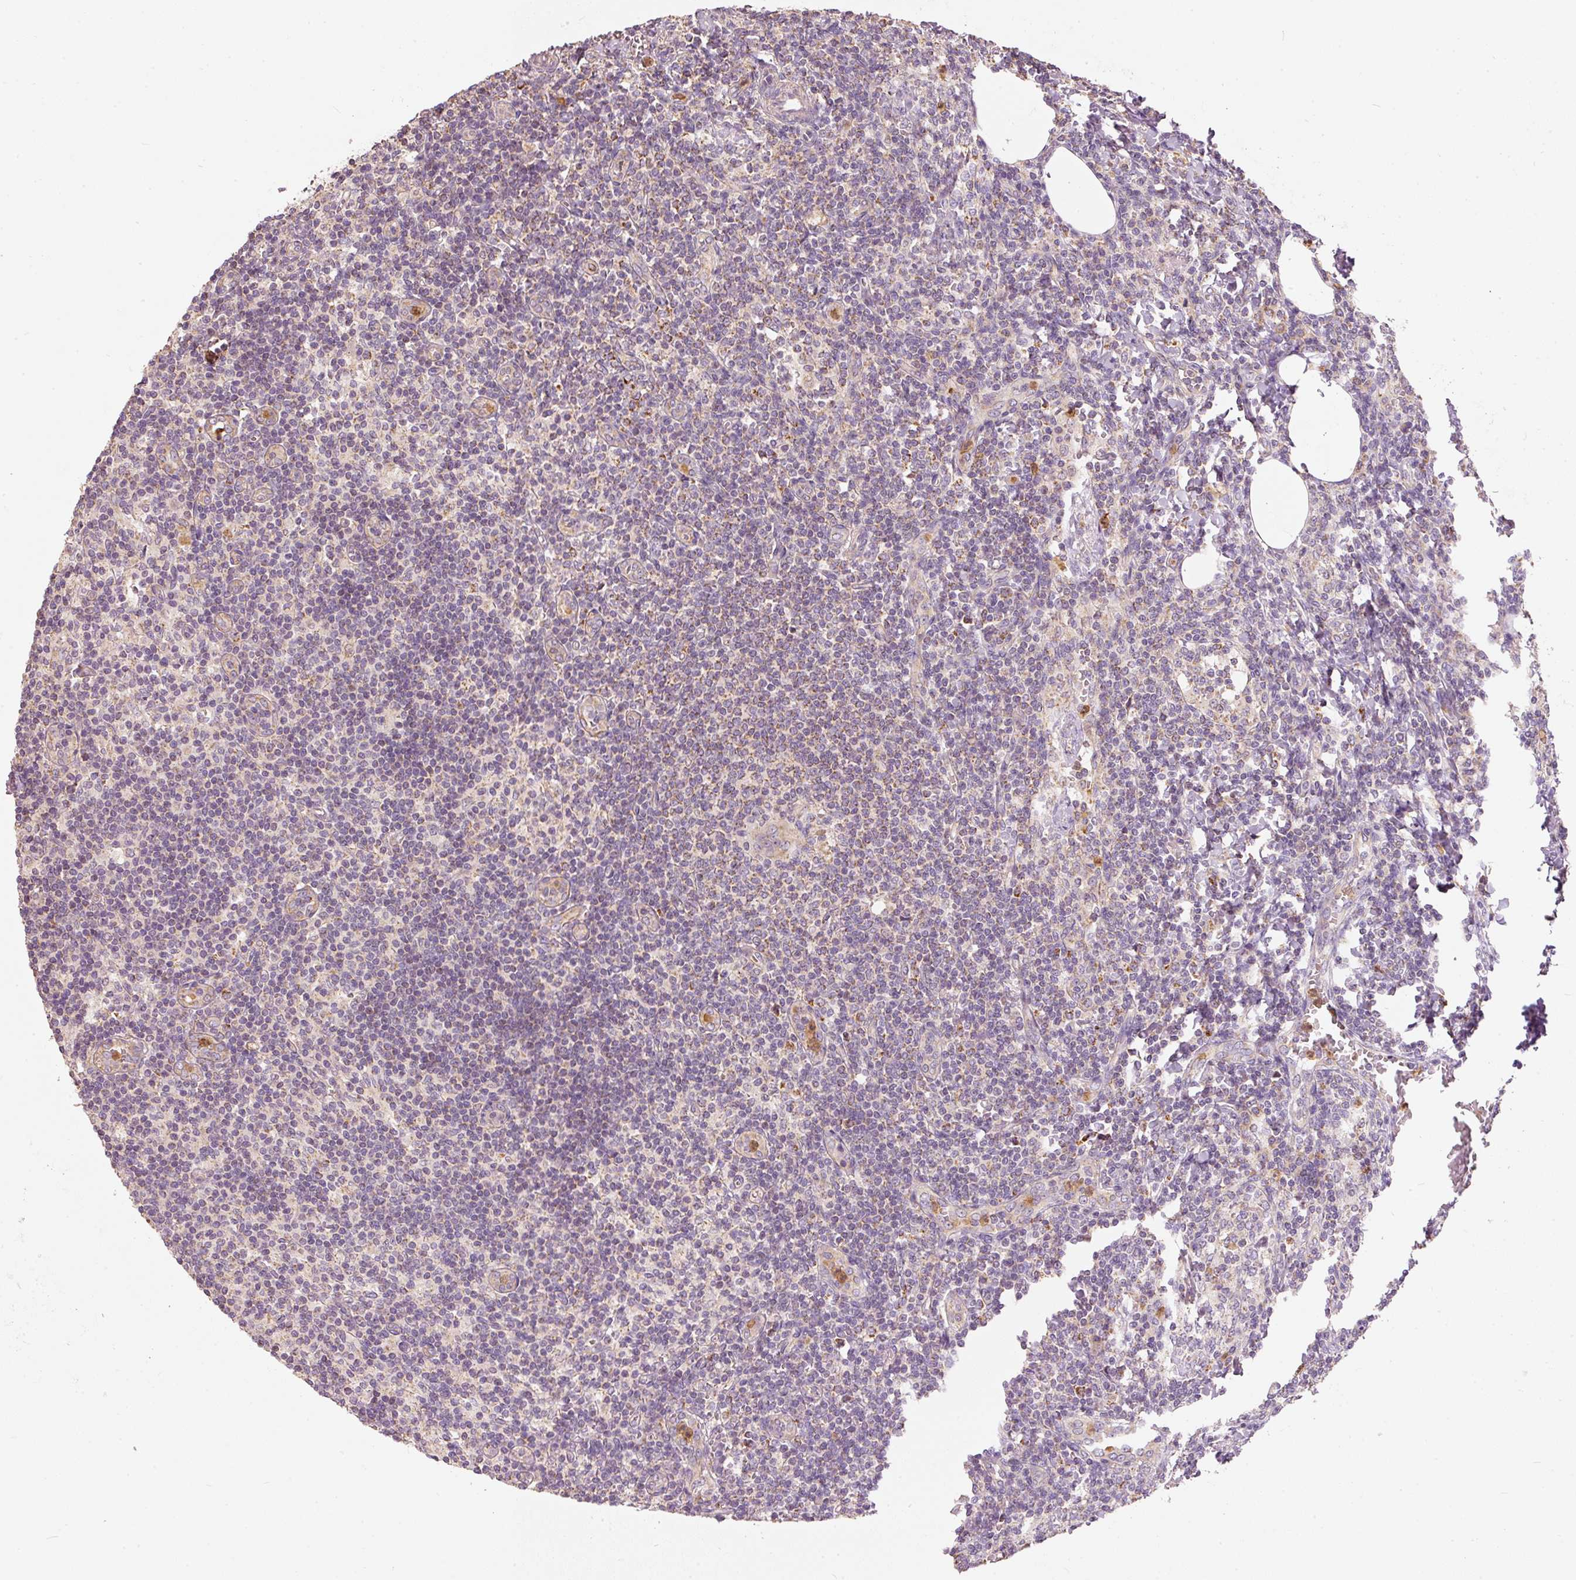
{"staining": {"intensity": "moderate", "quantity": ">75%", "location": "cytoplasmic/membranous"}, "tissue": "lymph node", "cell_type": "Germinal center cells", "image_type": "normal", "snomed": [{"axis": "morphology", "description": "Normal tissue, NOS"}, {"axis": "topography", "description": "Lymph node"}], "caption": "Immunohistochemistry (IHC) staining of unremarkable lymph node, which shows medium levels of moderate cytoplasmic/membranous positivity in approximately >75% of germinal center cells indicating moderate cytoplasmic/membranous protein staining. The staining was performed using DAB (3,3'-diaminobenzidine) (brown) for protein detection and nuclei were counterstained in hematoxylin (blue).", "gene": "PSENEN", "patient": {"sex": "female", "age": 59}}